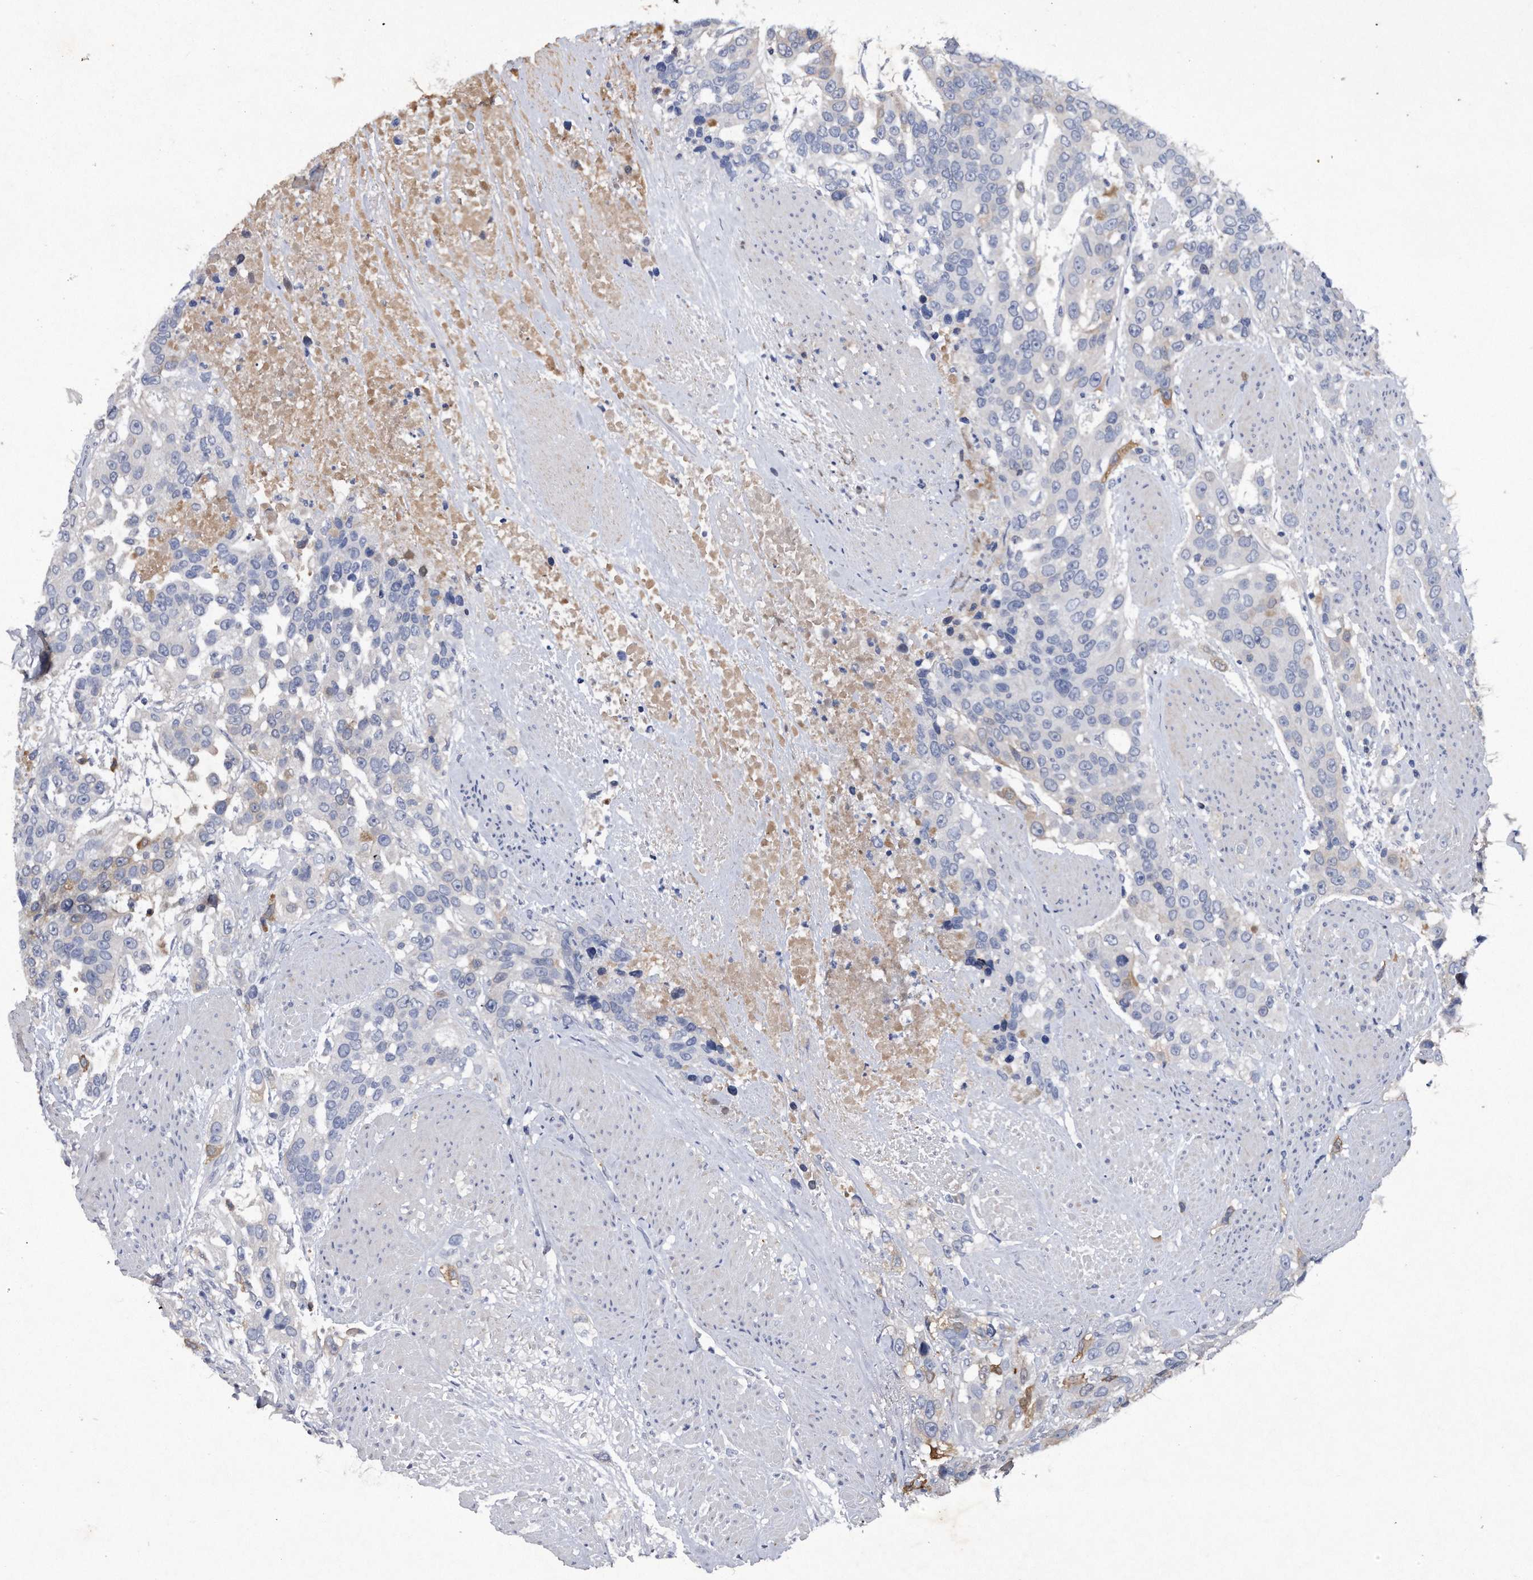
{"staining": {"intensity": "negative", "quantity": "none", "location": "none"}, "tissue": "urothelial cancer", "cell_type": "Tumor cells", "image_type": "cancer", "snomed": [{"axis": "morphology", "description": "Urothelial carcinoma, High grade"}, {"axis": "topography", "description": "Urinary bladder"}], "caption": "IHC of high-grade urothelial carcinoma demonstrates no positivity in tumor cells.", "gene": "ASNS", "patient": {"sex": "female", "age": 80}}